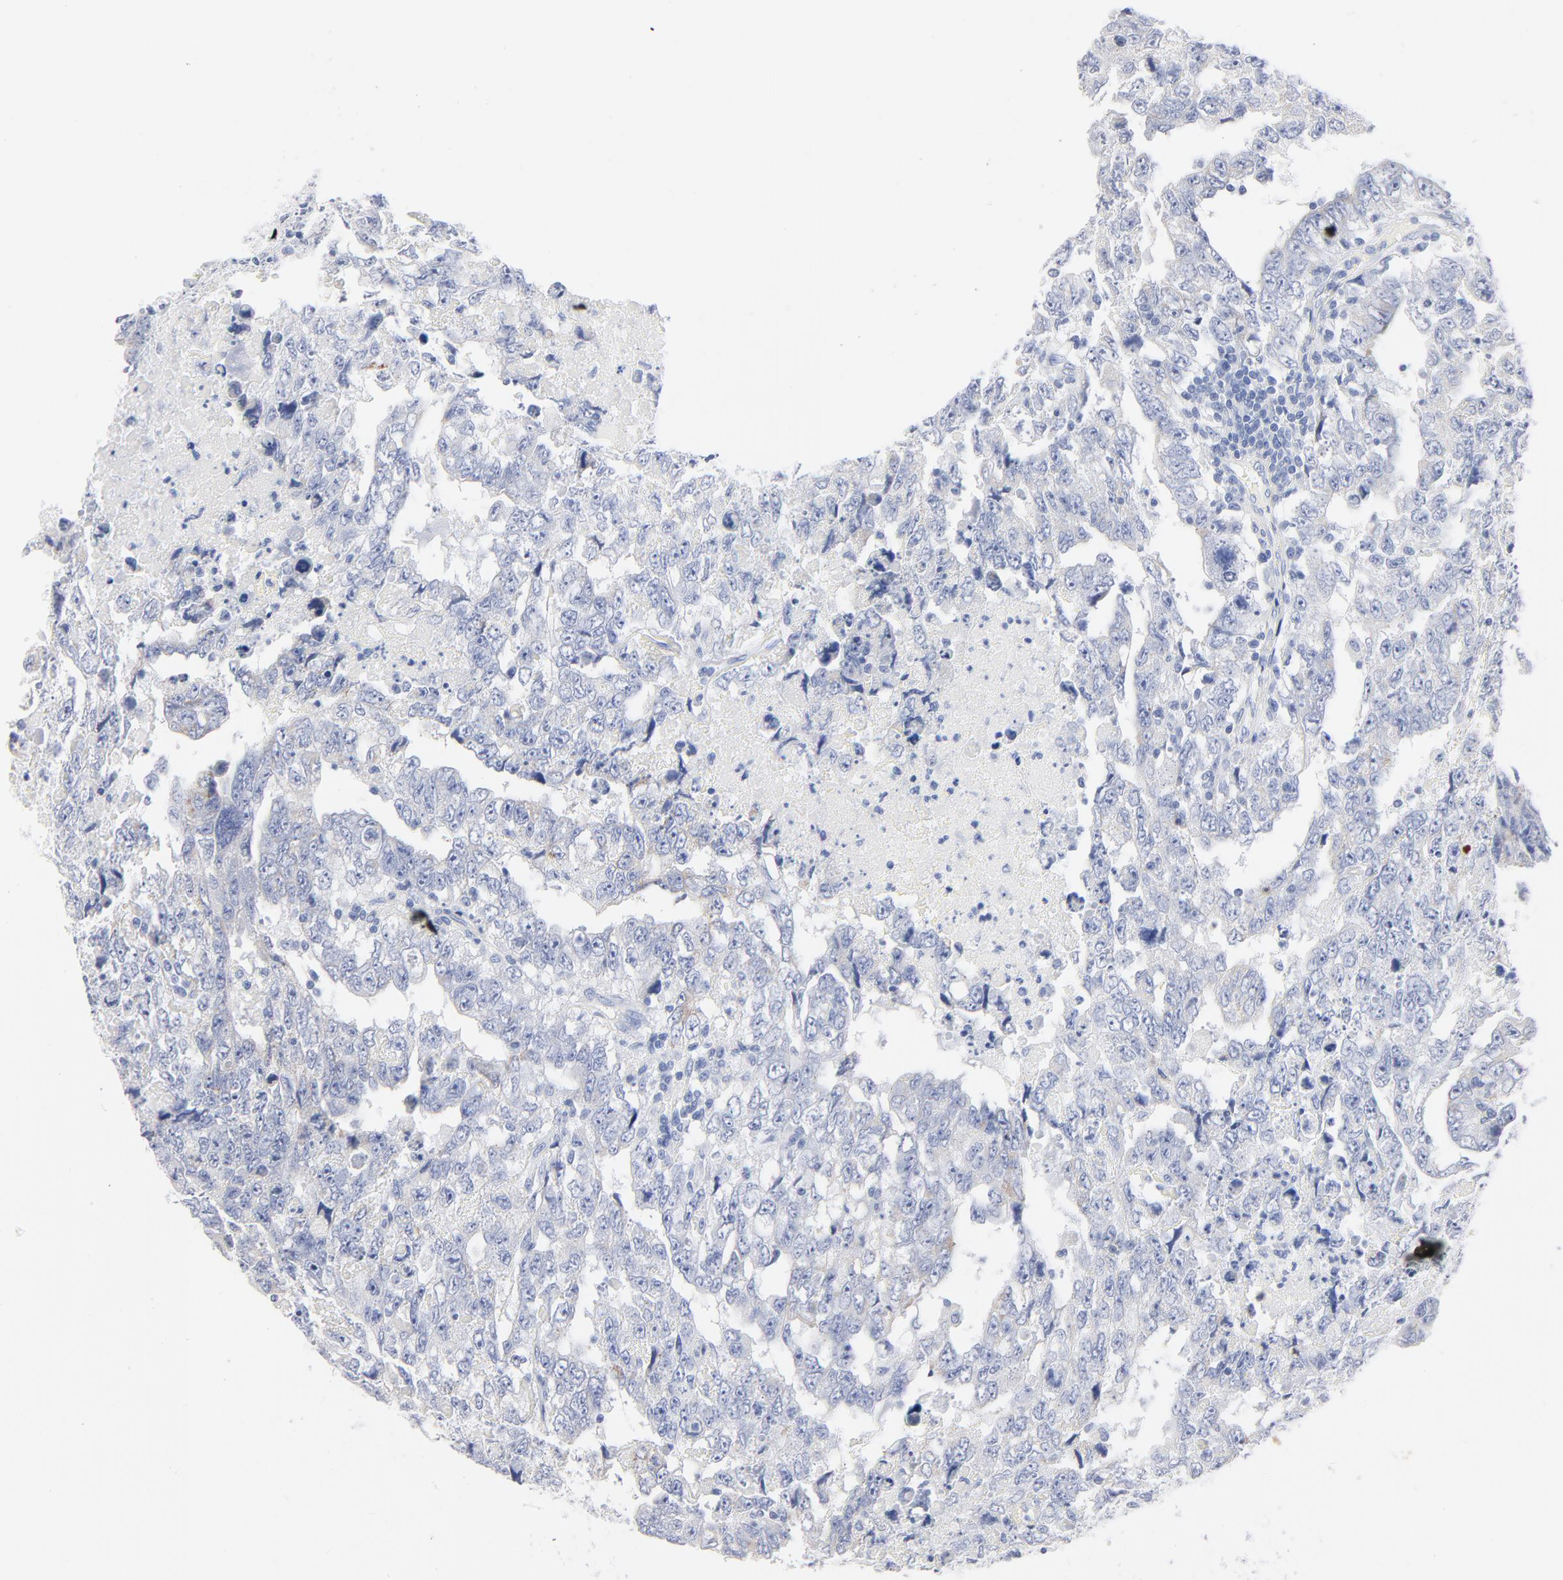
{"staining": {"intensity": "negative", "quantity": "none", "location": "none"}, "tissue": "testis cancer", "cell_type": "Tumor cells", "image_type": "cancer", "snomed": [{"axis": "morphology", "description": "Carcinoma, Embryonal, NOS"}, {"axis": "topography", "description": "Testis"}], "caption": "High magnification brightfield microscopy of testis cancer stained with DAB (brown) and counterstained with hematoxylin (blue): tumor cells show no significant expression. Brightfield microscopy of immunohistochemistry stained with DAB (brown) and hematoxylin (blue), captured at high magnification.", "gene": "AGTR1", "patient": {"sex": "male", "age": 36}}